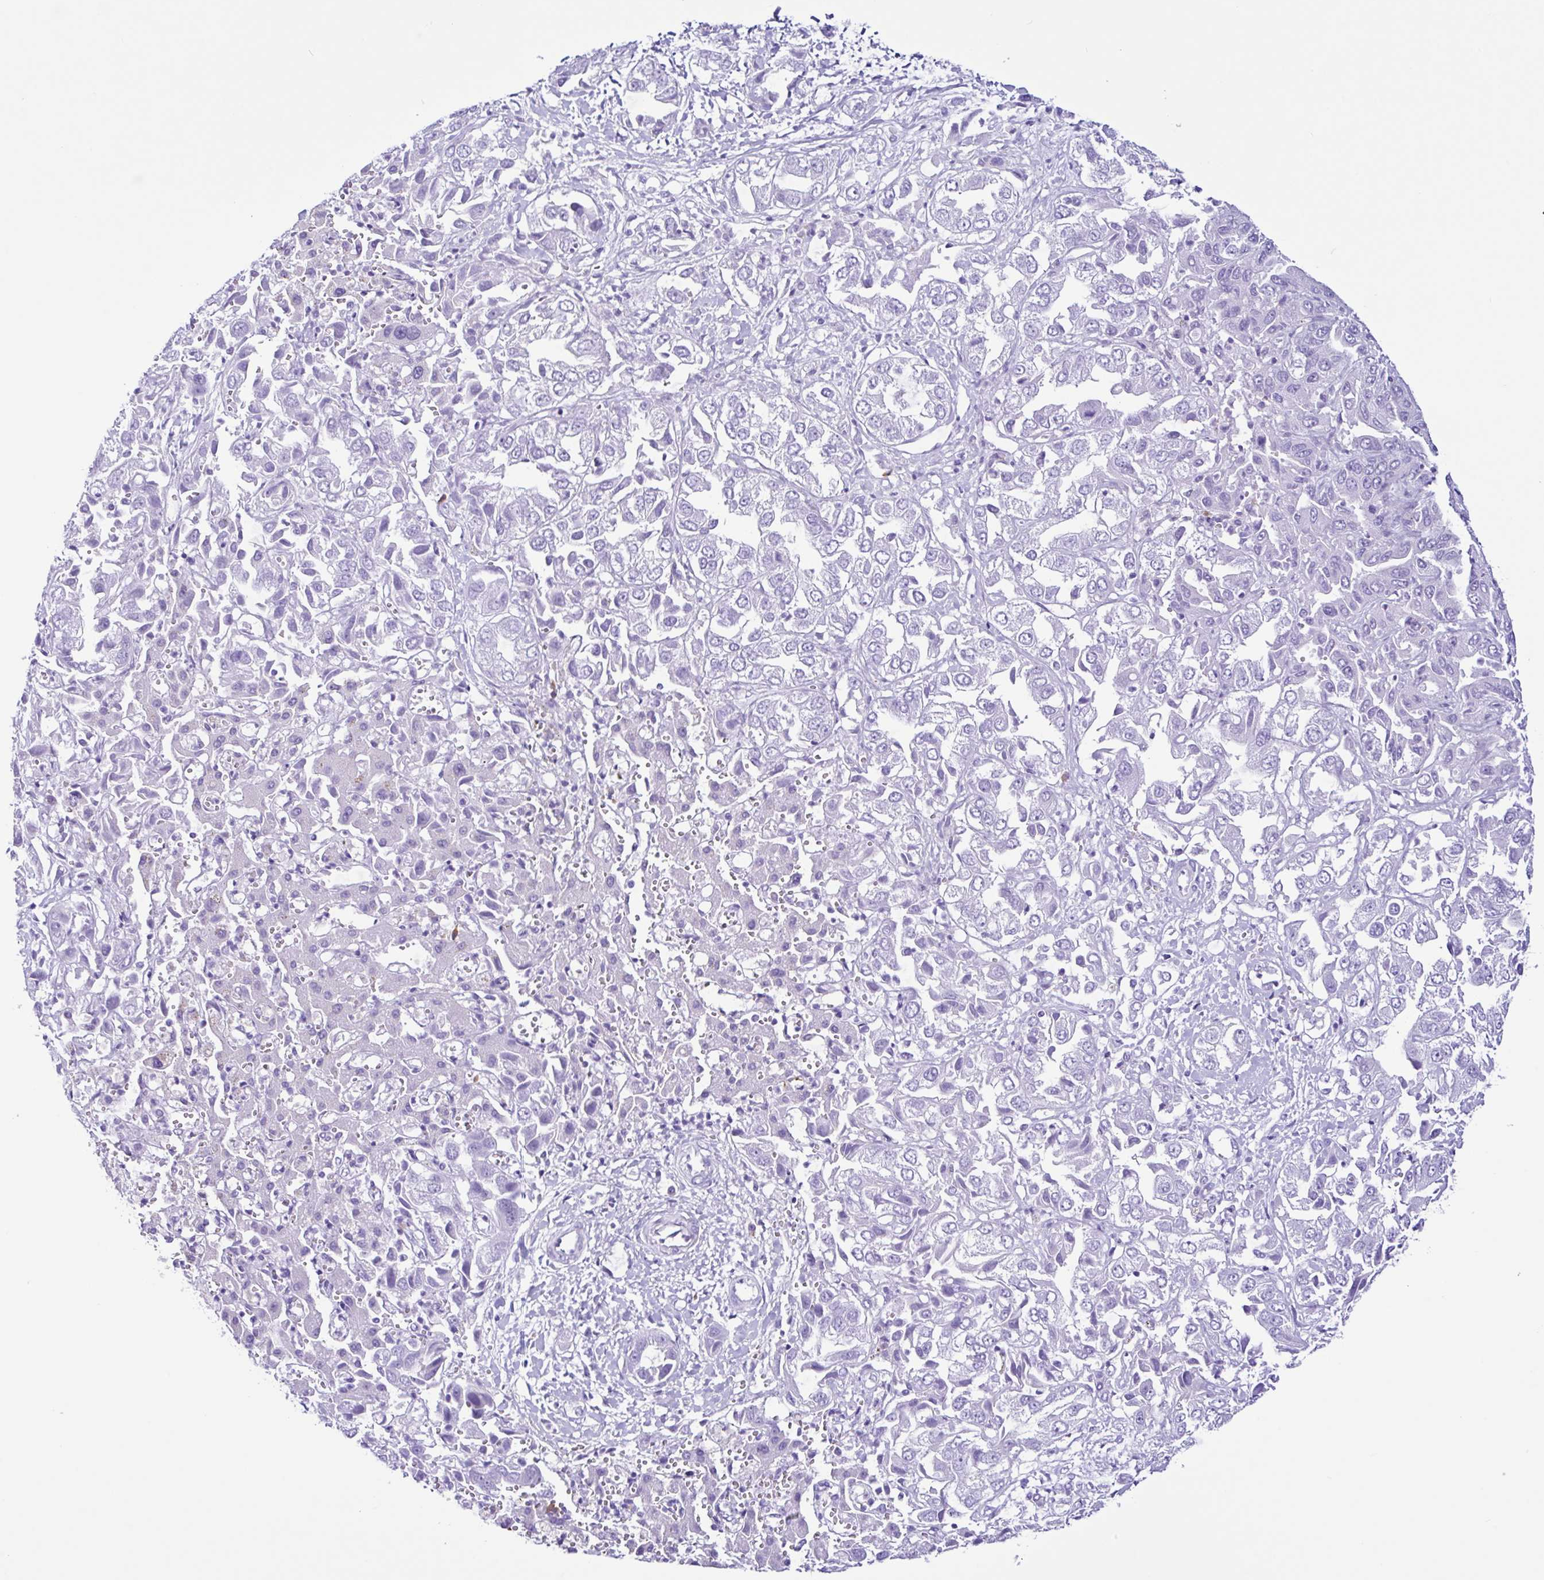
{"staining": {"intensity": "negative", "quantity": "none", "location": "none"}, "tissue": "liver cancer", "cell_type": "Tumor cells", "image_type": "cancer", "snomed": [{"axis": "morphology", "description": "Cholangiocarcinoma"}, {"axis": "topography", "description": "Liver"}], "caption": "Liver cancer stained for a protein using immunohistochemistry reveals no expression tumor cells.", "gene": "PIGF", "patient": {"sex": "female", "age": 52}}